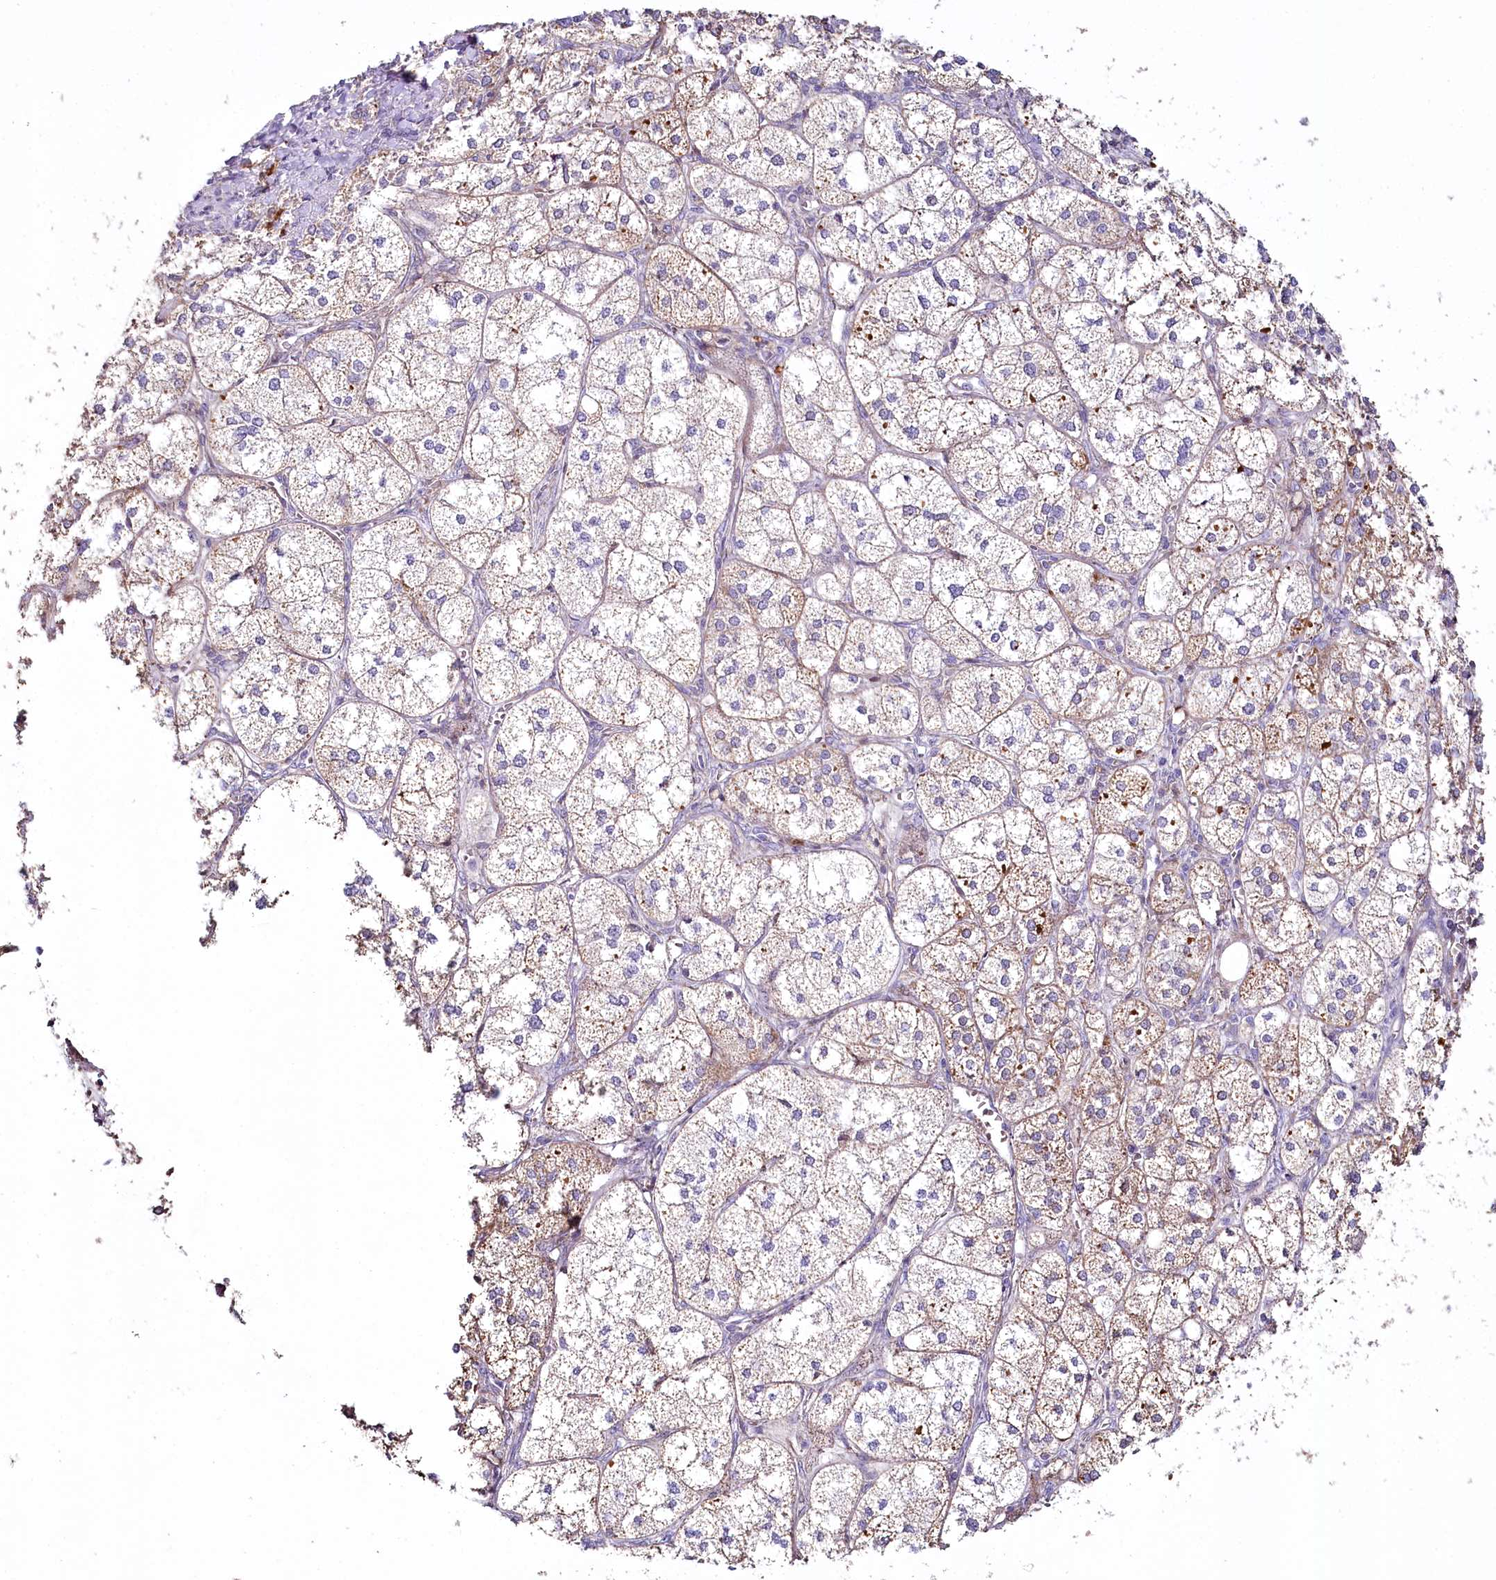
{"staining": {"intensity": "moderate", "quantity": ">75%", "location": "cytoplasmic/membranous"}, "tissue": "adrenal gland", "cell_type": "Glandular cells", "image_type": "normal", "snomed": [{"axis": "morphology", "description": "Normal tissue, NOS"}, {"axis": "topography", "description": "Adrenal gland"}], "caption": "About >75% of glandular cells in normal human adrenal gland demonstrate moderate cytoplasmic/membranous protein staining as visualized by brown immunohistochemical staining.", "gene": "SLC6A11", "patient": {"sex": "female", "age": 61}}